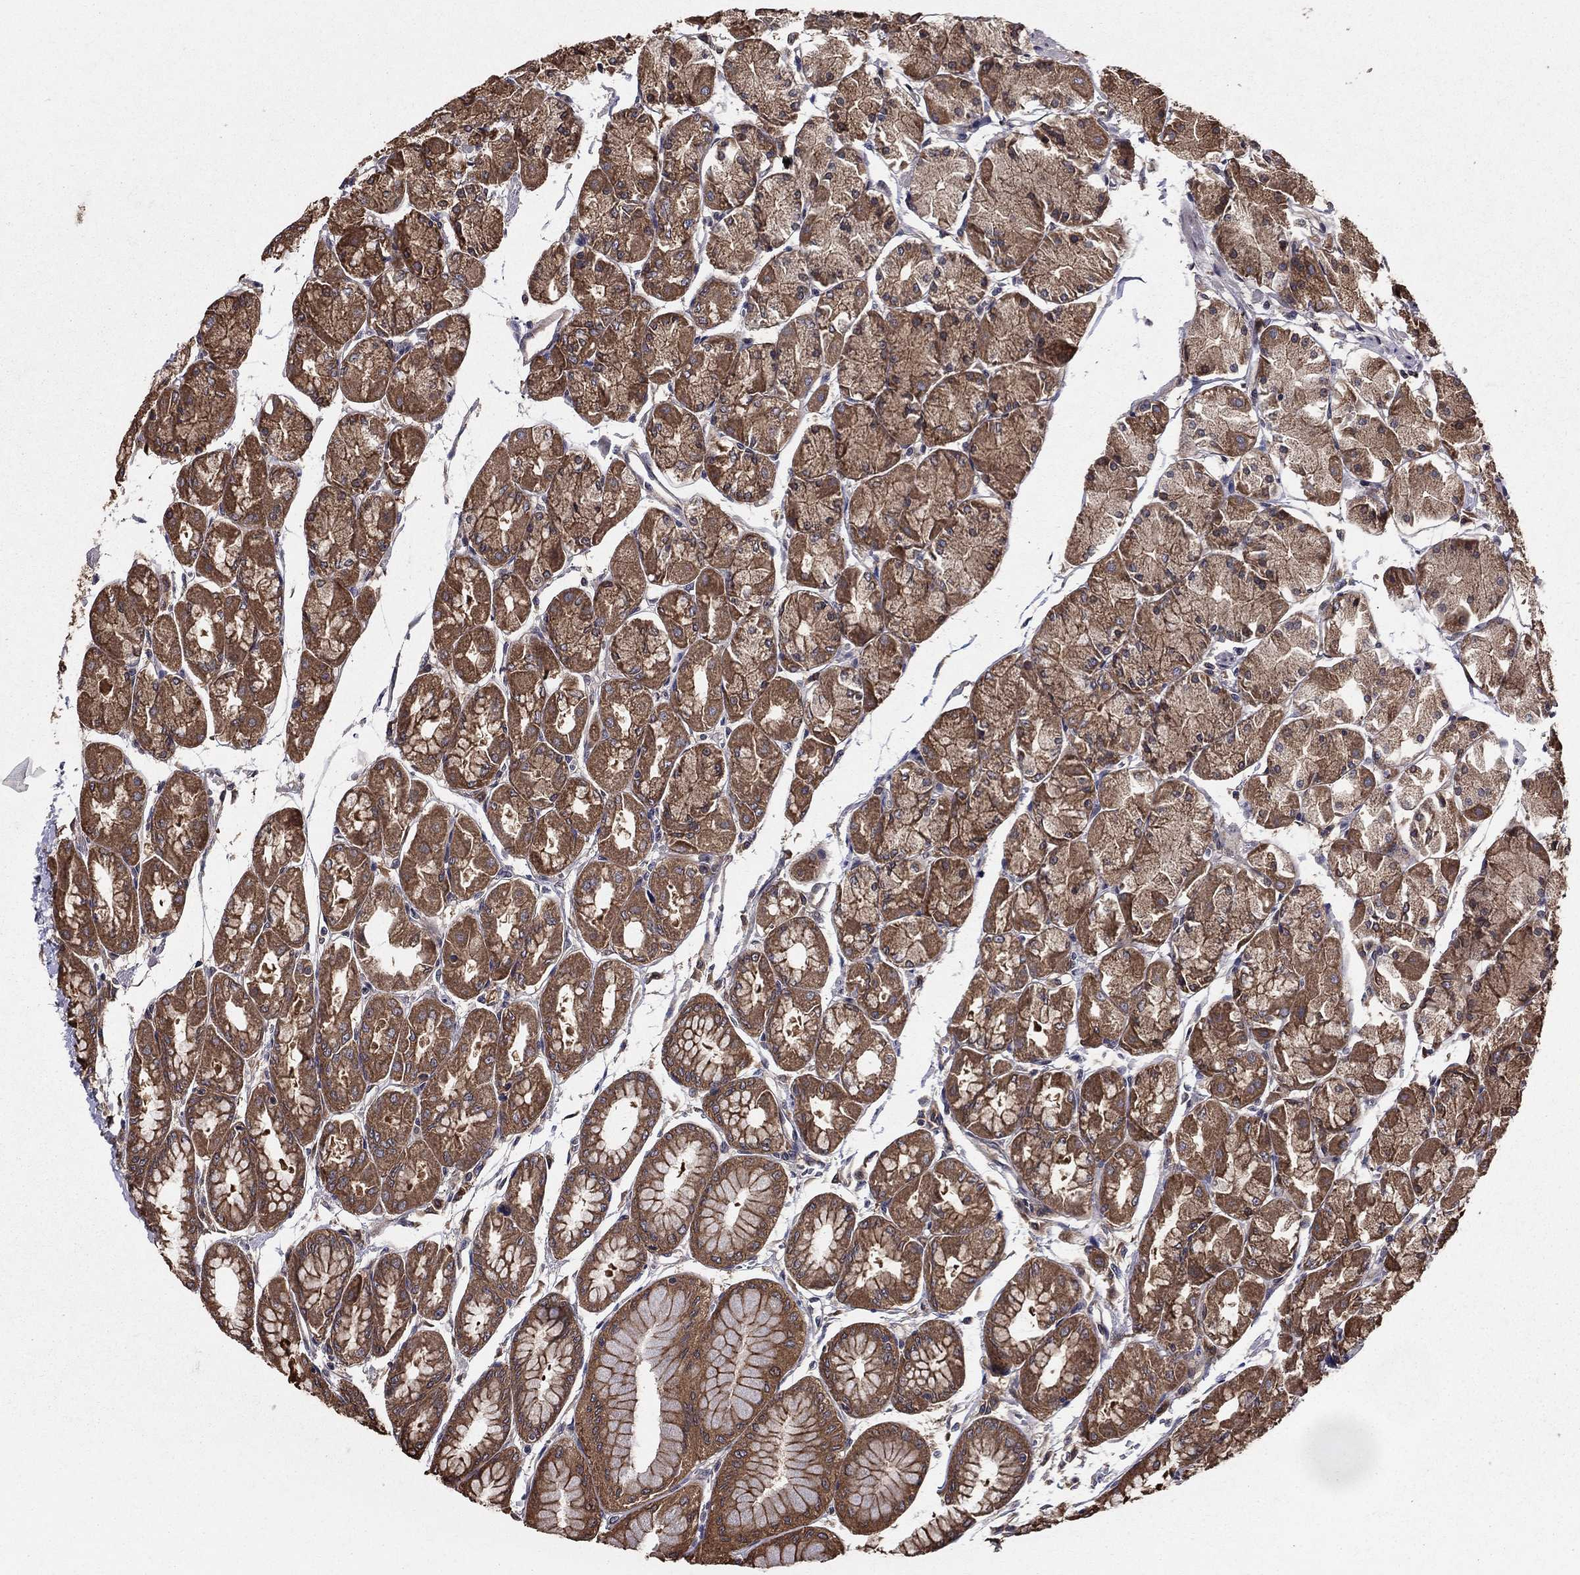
{"staining": {"intensity": "moderate", "quantity": ">75%", "location": "cytoplasmic/membranous"}, "tissue": "stomach", "cell_type": "Glandular cells", "image_type": "normal", "snomed": [{"axis": "morphology", "description": "Normal tissue, NOS"}, {"axis": "topography", "description": "Stomach, upper"}], "caption": "This histopathology image reveals normal stomach stained with immunohistochemistry to label a protein in brown. The cytoplasmic/membranous of glandular cells show moderate positivity for the protein. Nuclei are counter-stained blue.", "gene": "BABAM2", "patient": {"sex": "male", "age": 60}}